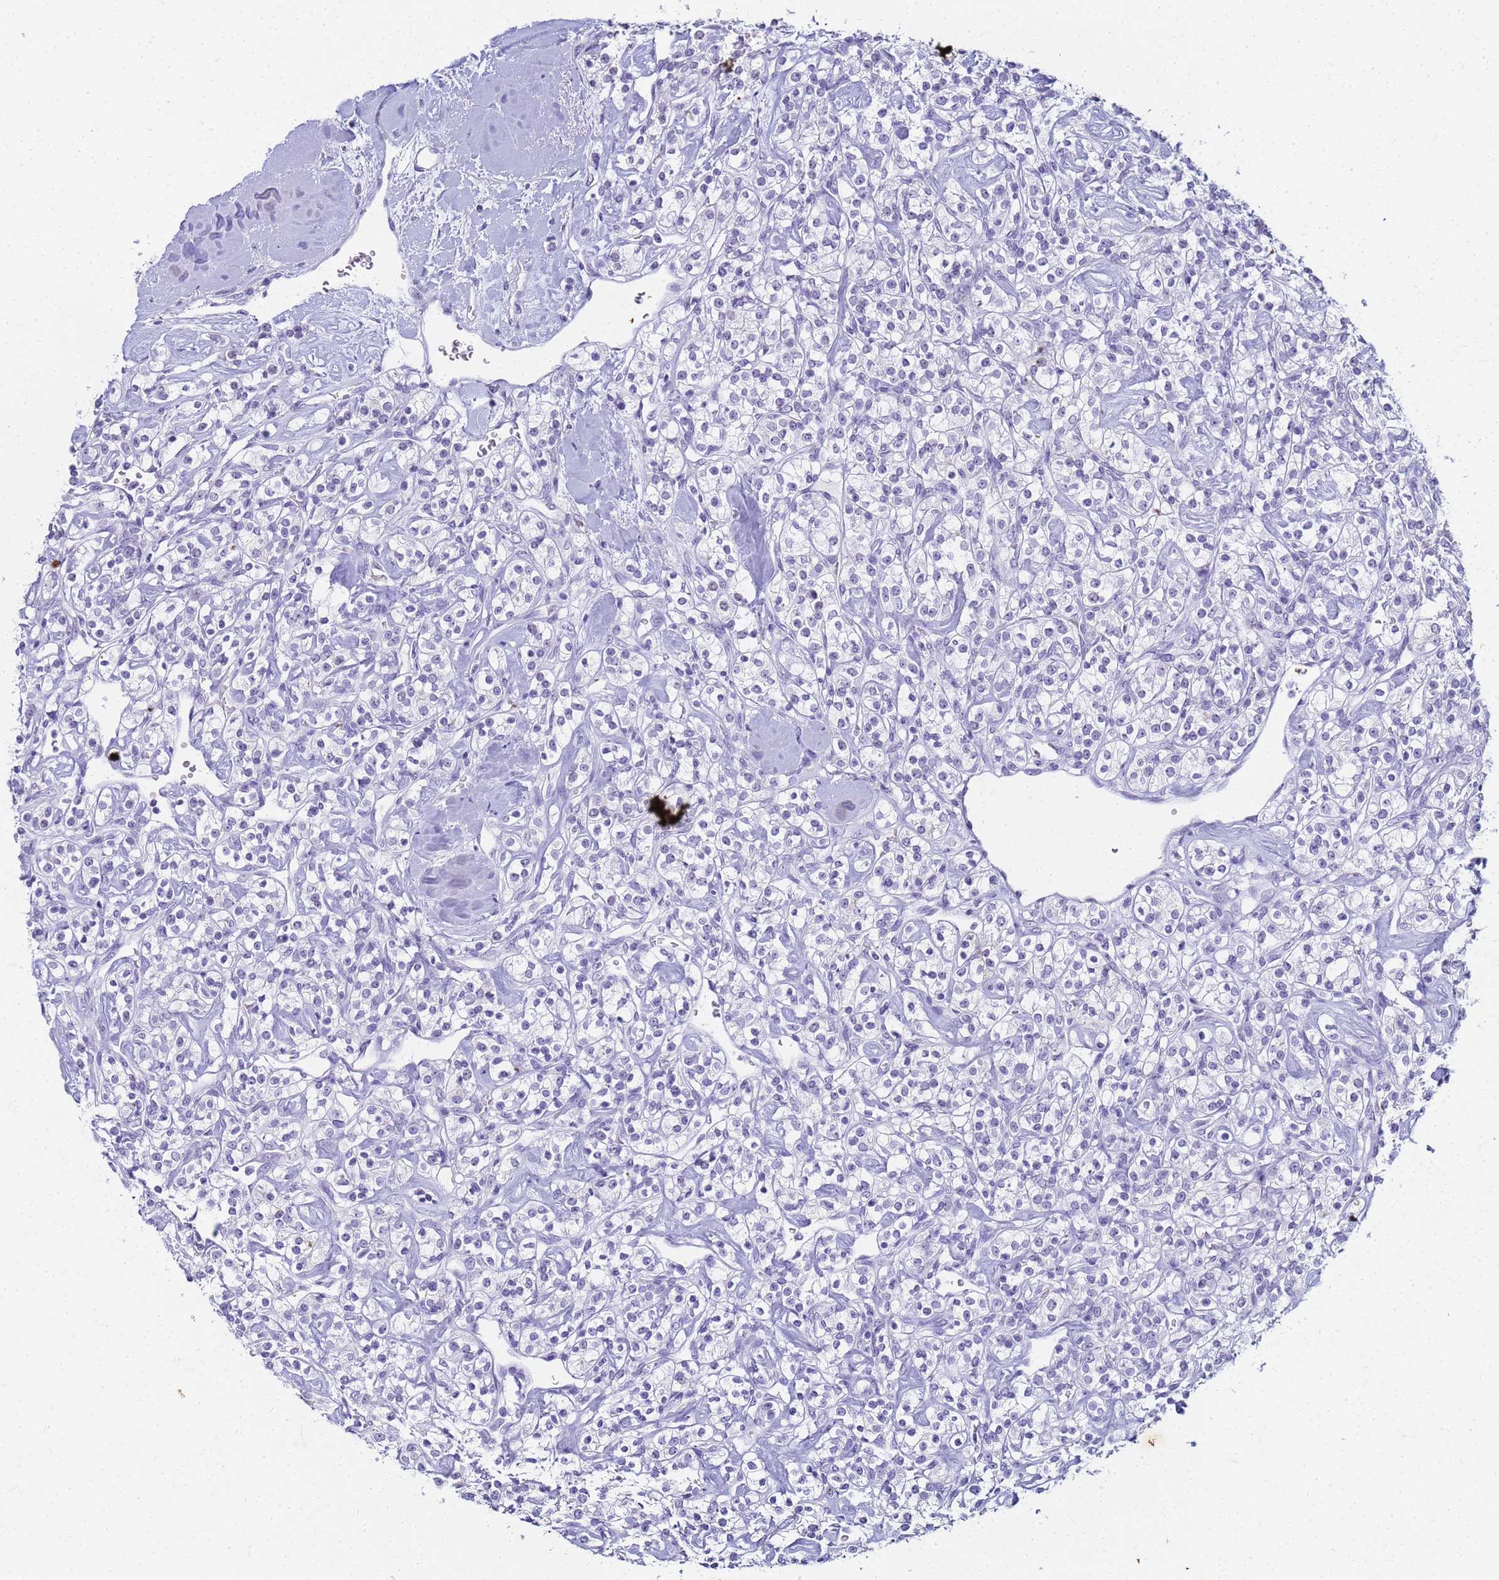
{"staining": {"intensity": "negative", "quantity": "none", "location": "none"}, "tissue": "renal cancer", "cell_type": "Tumor cells", "image_type": "cancer", "snomed": [{"axis": "morphology", "description": "Adenocarcinoma, NOS"}, {"axis": "topography", "description": "Kidney"}], "caption": "IHC photomicrograph of neoplastic tissue: adenocarcinoma (renal) stained with DAB reveals no significant protein positivity in tumor cells. (DAB (3,3'-diaminobenzidine) immunohistochemistry with hematoxylin counter stain).", "gene": "SLC7A9", "patient": {"sex": "male", "age": 77}}